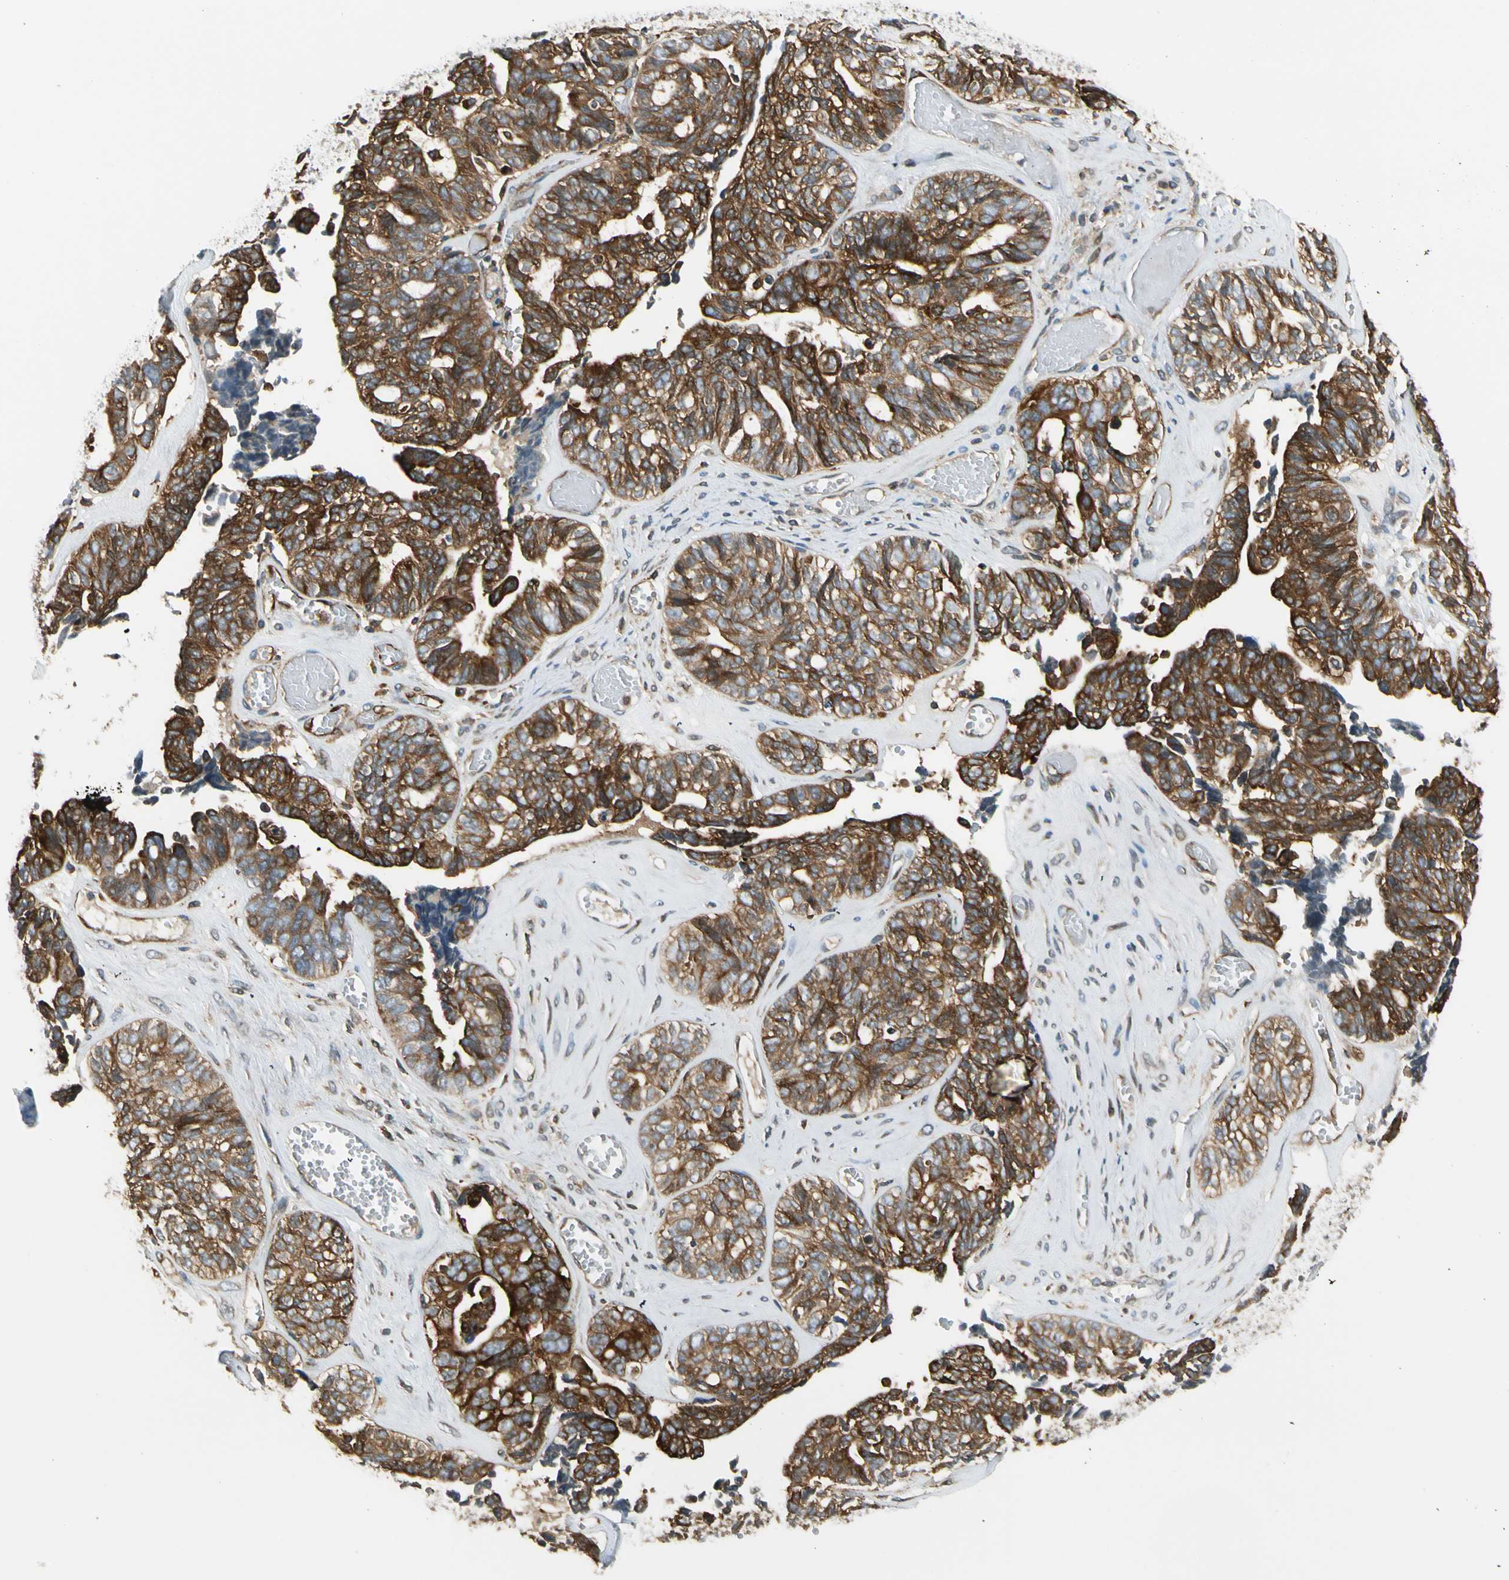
{"staining": {"intensity": "strong", "quantity": ">75%", "location": "cytoplasmic/membranous"}, "tissue": "ovarian cancer", "cell_type": "Tumor cells", "image_type": "cancer", "snomed": [{"axis": "morphology", "description": "Cystadenocarcinoma, serous, NOS"}, {"axis": "topography", "description": "Ovary"}], "caption": "Serous cystadenocarcinoma (ovarian) stained with immunohistochemistry reveals strong cytoplasmic/membranous positivity in about >75% of tumor cells.", "gene": "TRIO", "patient": {"sex": "female", "age": 79}}